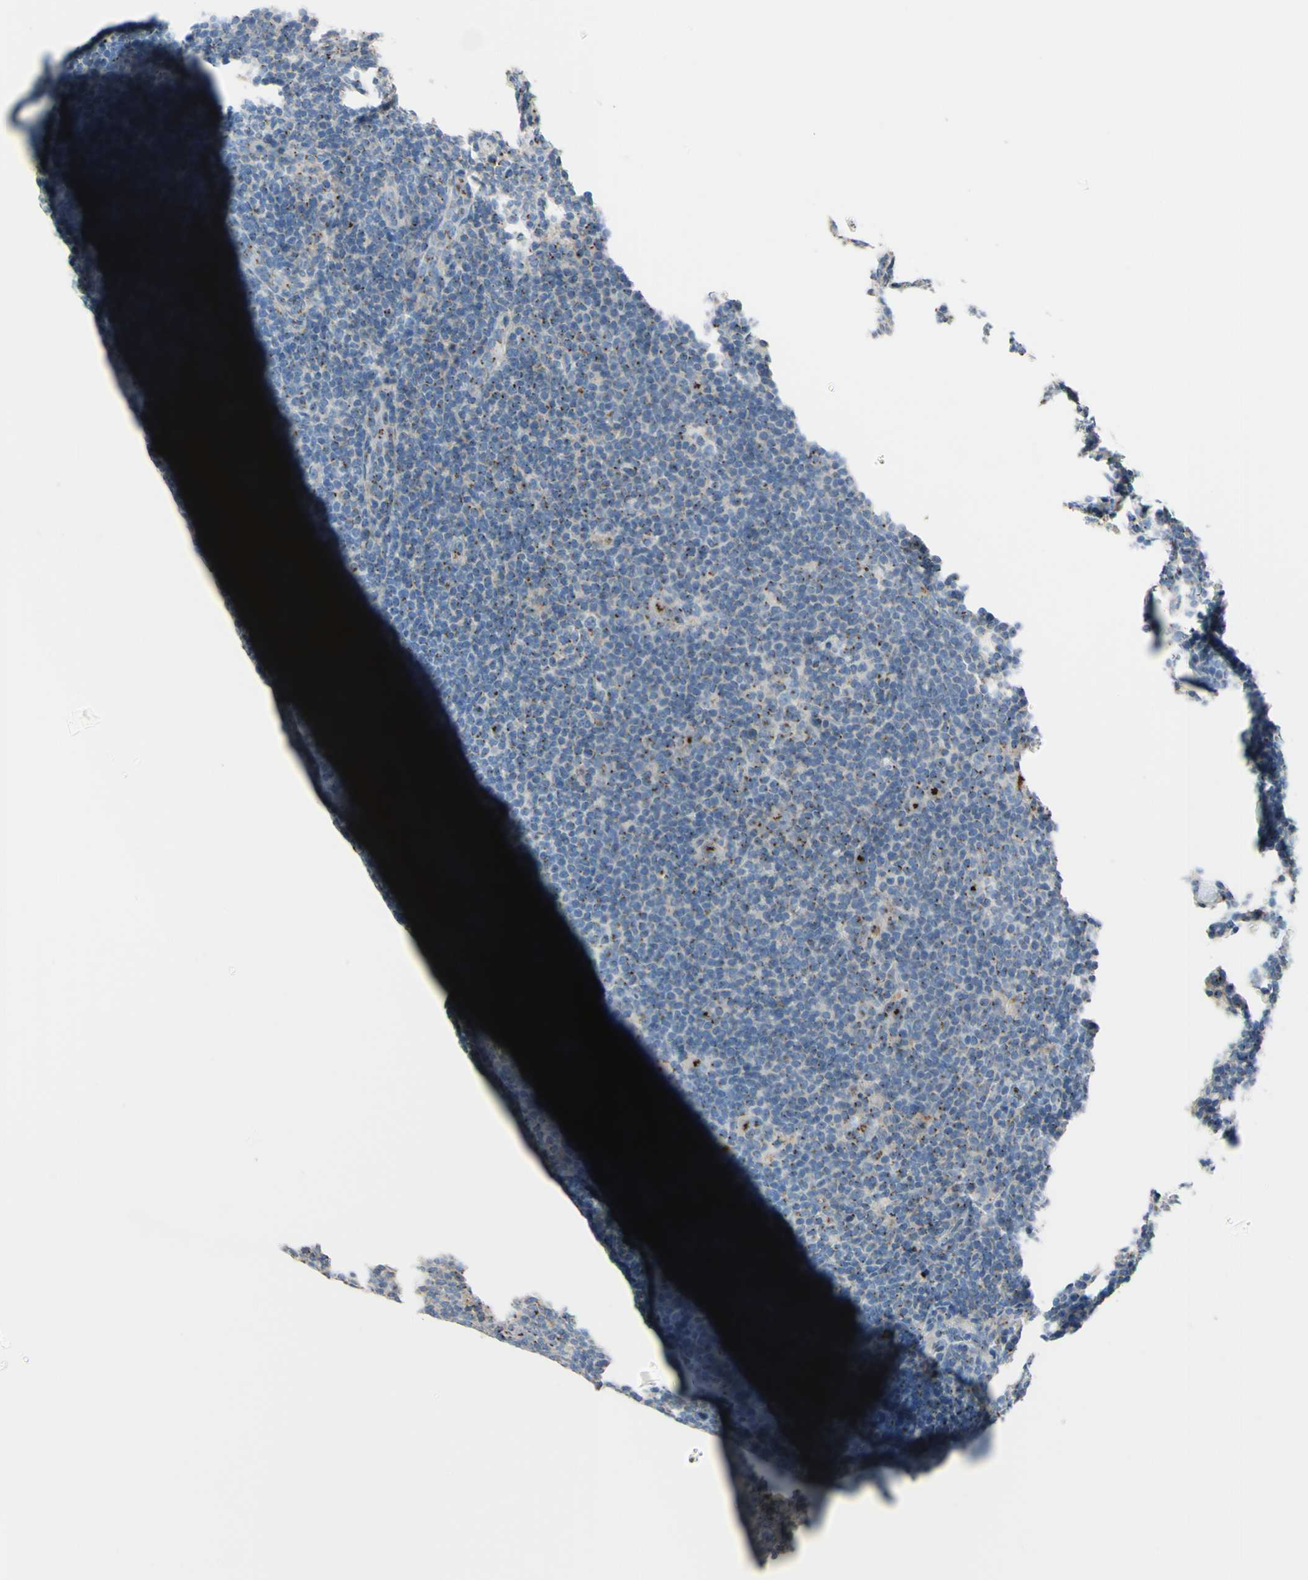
{"staining": {"intensity": "moderate", "quantity": "25%-75%", "location": "cytoplasmic/membranous"}, "tissue": "lymphoma", "cell_type": "Tumor cells", "image_type": "cancer", "snomed": [{"axis": "morphology", "description": "Hodgkin's disease, NOS"}, {"axis": "topography", "description": "Lymph node"}], "caption": "Moderate cytoplasmic/membranous positivity is identified in approximately 25%-75% of tumor cells in Hodgkin's disease.", "gene": "B4GALT3", "patient": {"sex": "female", "age": 57}}